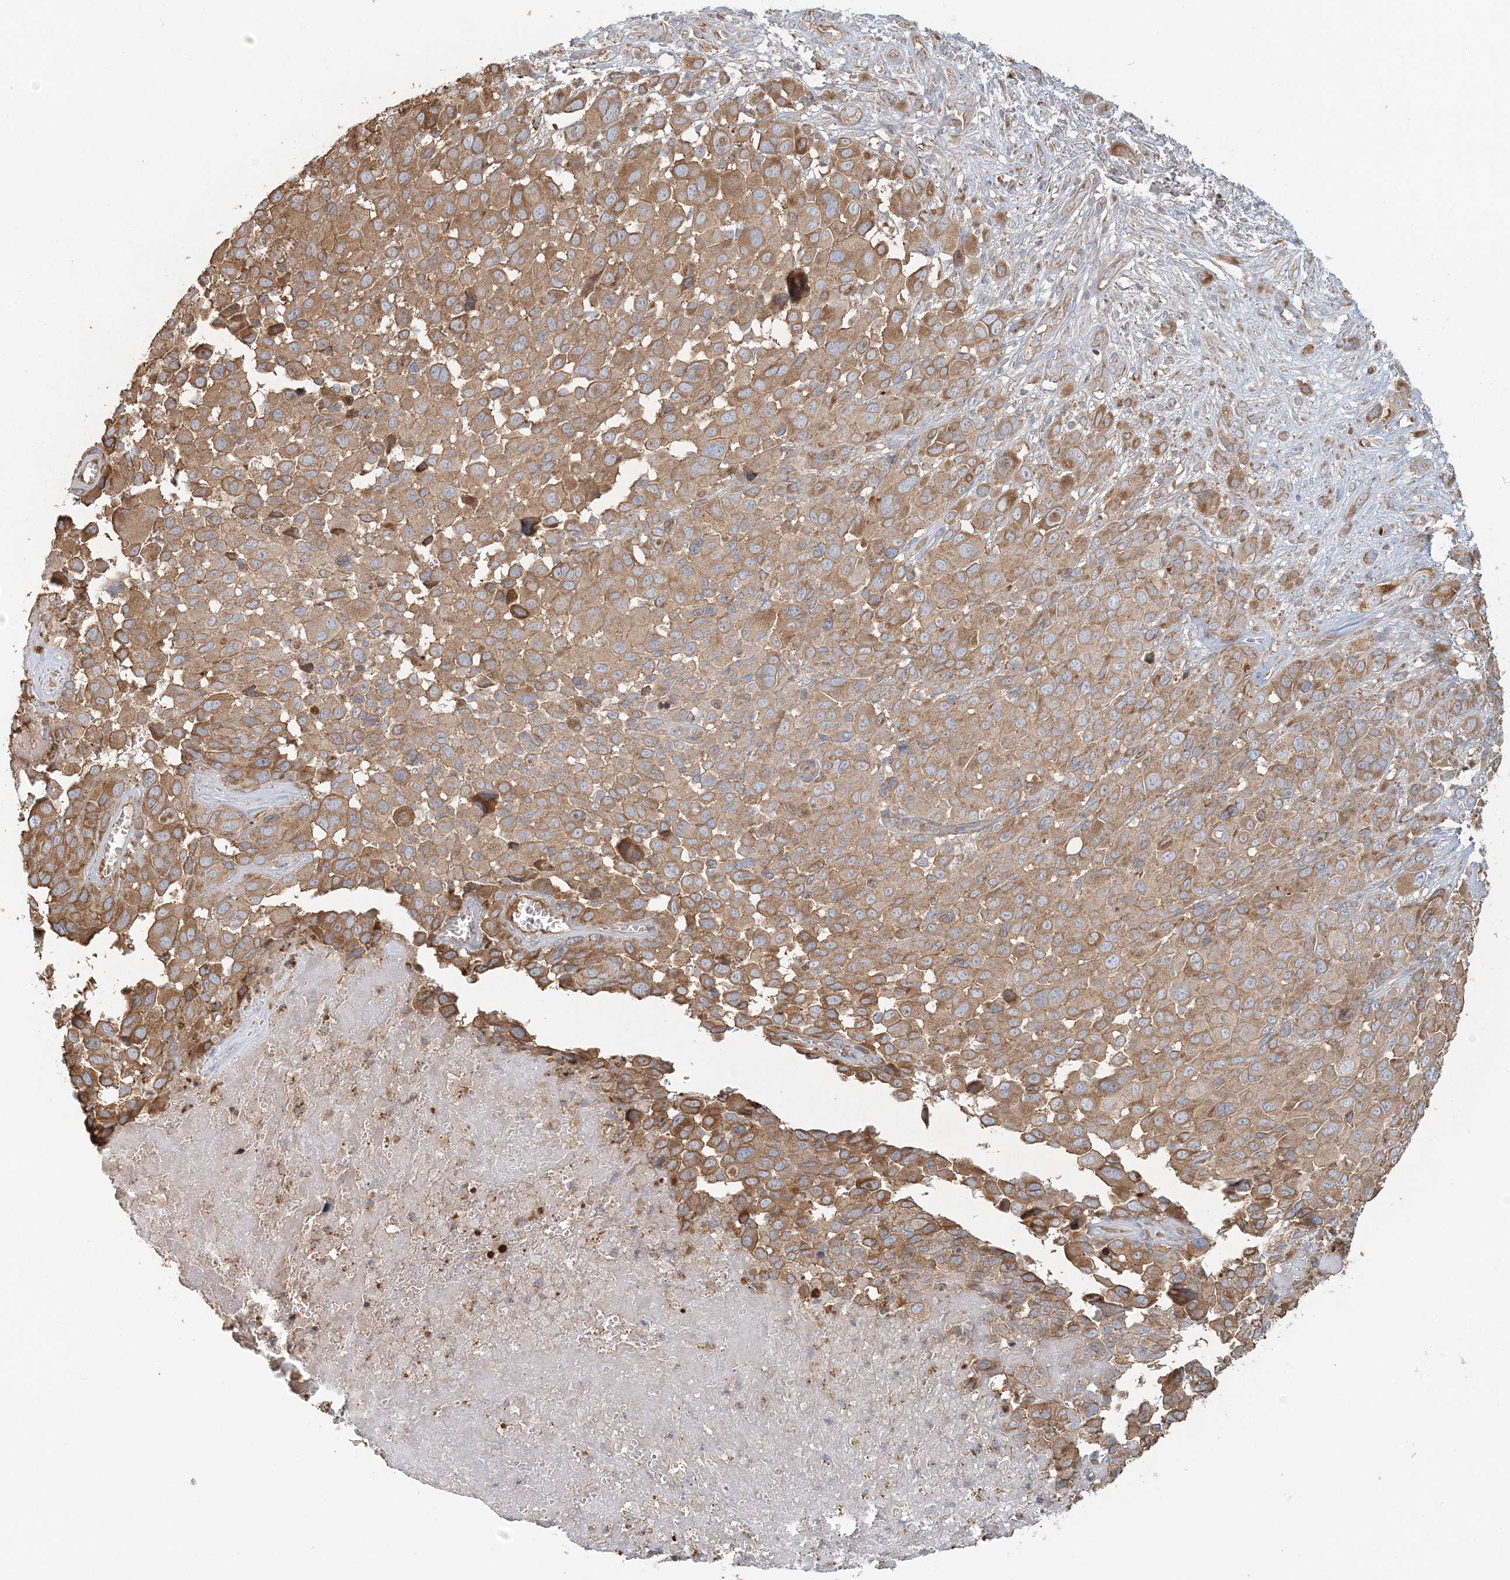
{"staining": {"intensity": "moderate", "quantity": ">75%", "location": "cytoplasmic/membranous"}, "tissue": "melanoma", "cell_type": "Tumor cells", "image_type": "cancer", "snomed": [{"axis": "morphology", "description": "Malignant melanoma, NOS"}, {"axis": "topography", "description": "Skin of trunk"}], "caption": "Immunohistochemistry (IHC) of melanoma exhibits medium levels of moderate cytoplasmic/membranous positivity in approximately >75% of tumor cells.", "gene": "KIAA0232", "patient": {"sex": "male", "age": 71}}